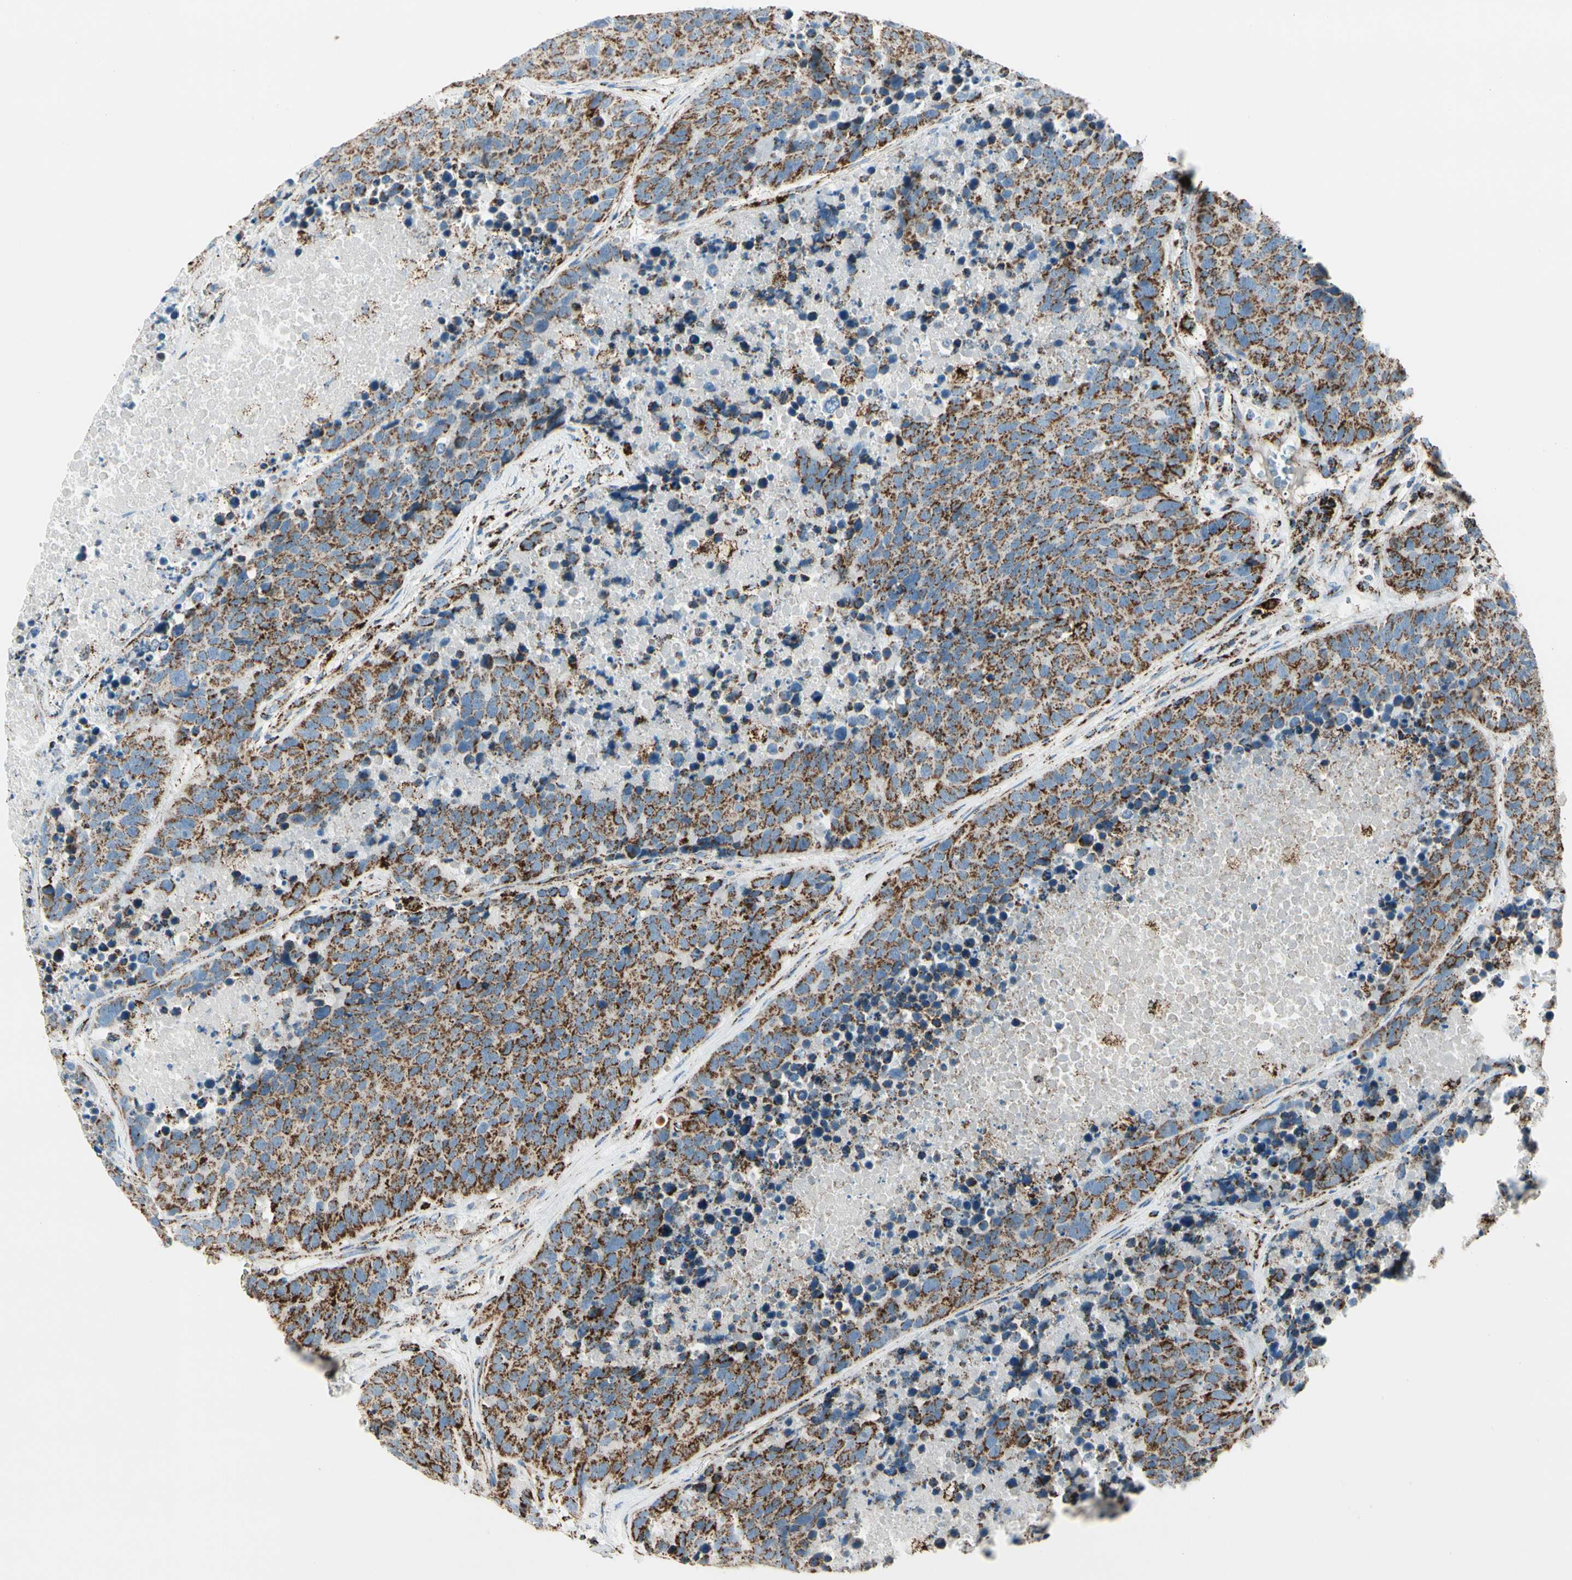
{"staining": {"intensity": "moderate", "quantity": ">75%", "location": "cytoplasmic/membranous"}, "tissue": "carcinoid", "cell_type": "Tumor cells", "image_type": "cancer", "snomed": [{"axis": "morphology", "description": "Carcinoid, malignant, NOS"}, {"axis": "topography", "description": "Lung"}], "caption": "Malignant carcinoid stained for a protein (brown) displays moderate cytoplasmic/membranous positive expression in about >75% of tumor cells.", "gene": "ME2", "patient": {"sex": "male", "age": 60}}